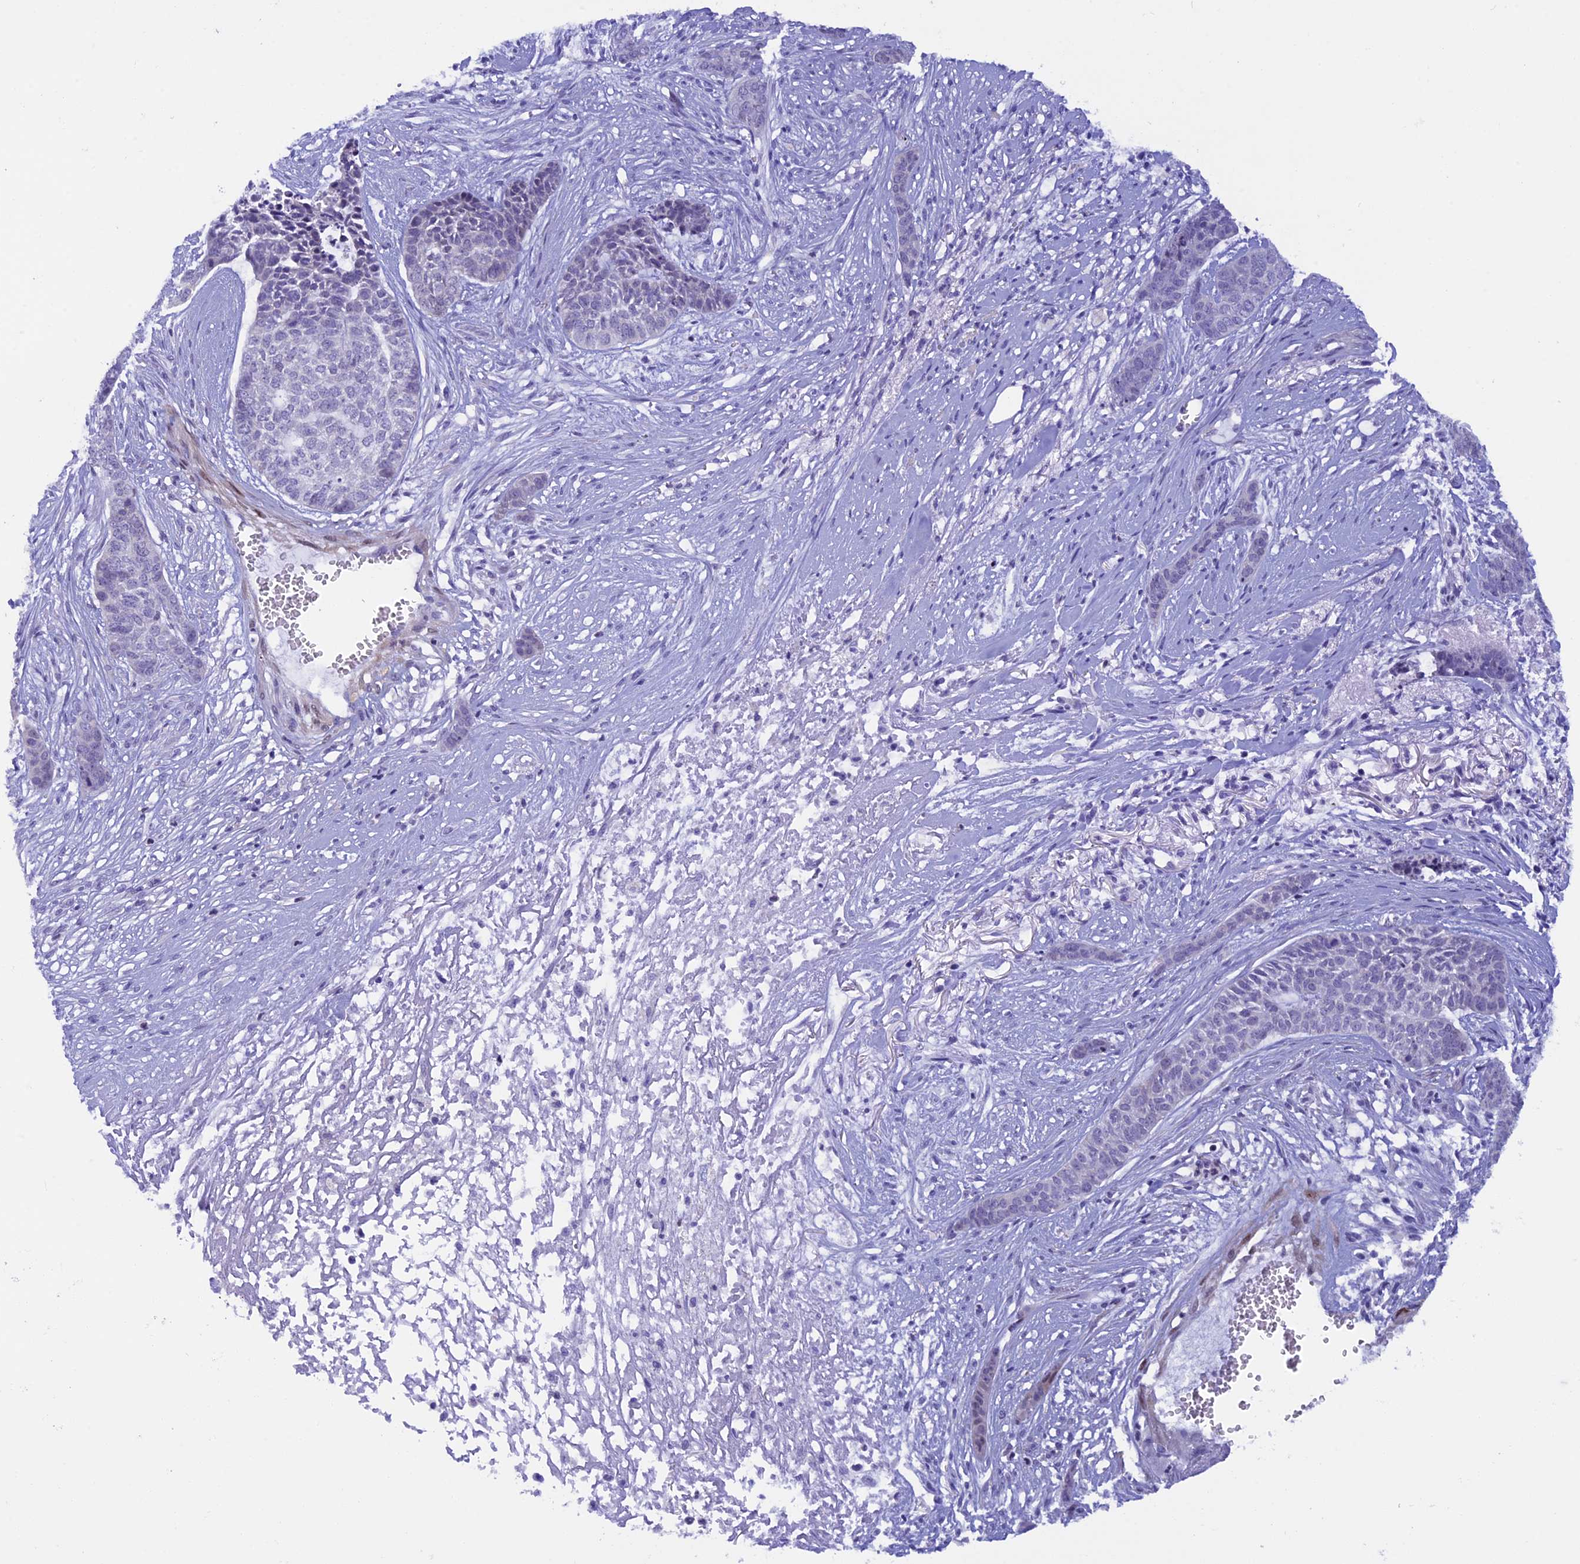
{"staining": {"intensity": "negative", "quantity": "none", "location": "none"}, "tissue": "skin cancer", "cell_type": "Tumor cells", "image_type": "cancer", "snomed": [{"axis": "morphology", "description": "Basal cell carcinoma"}, {"axis": "topography", "description": "Skin"}], "caption": "This photomicrograph is of skin cancer stained with IHC to label a protein in brown with the nuclei are counter-stained blue. There is no staining in tumor cells.", "gene": "IGSF6", "patient": {"sex": "female", "age": 64}}